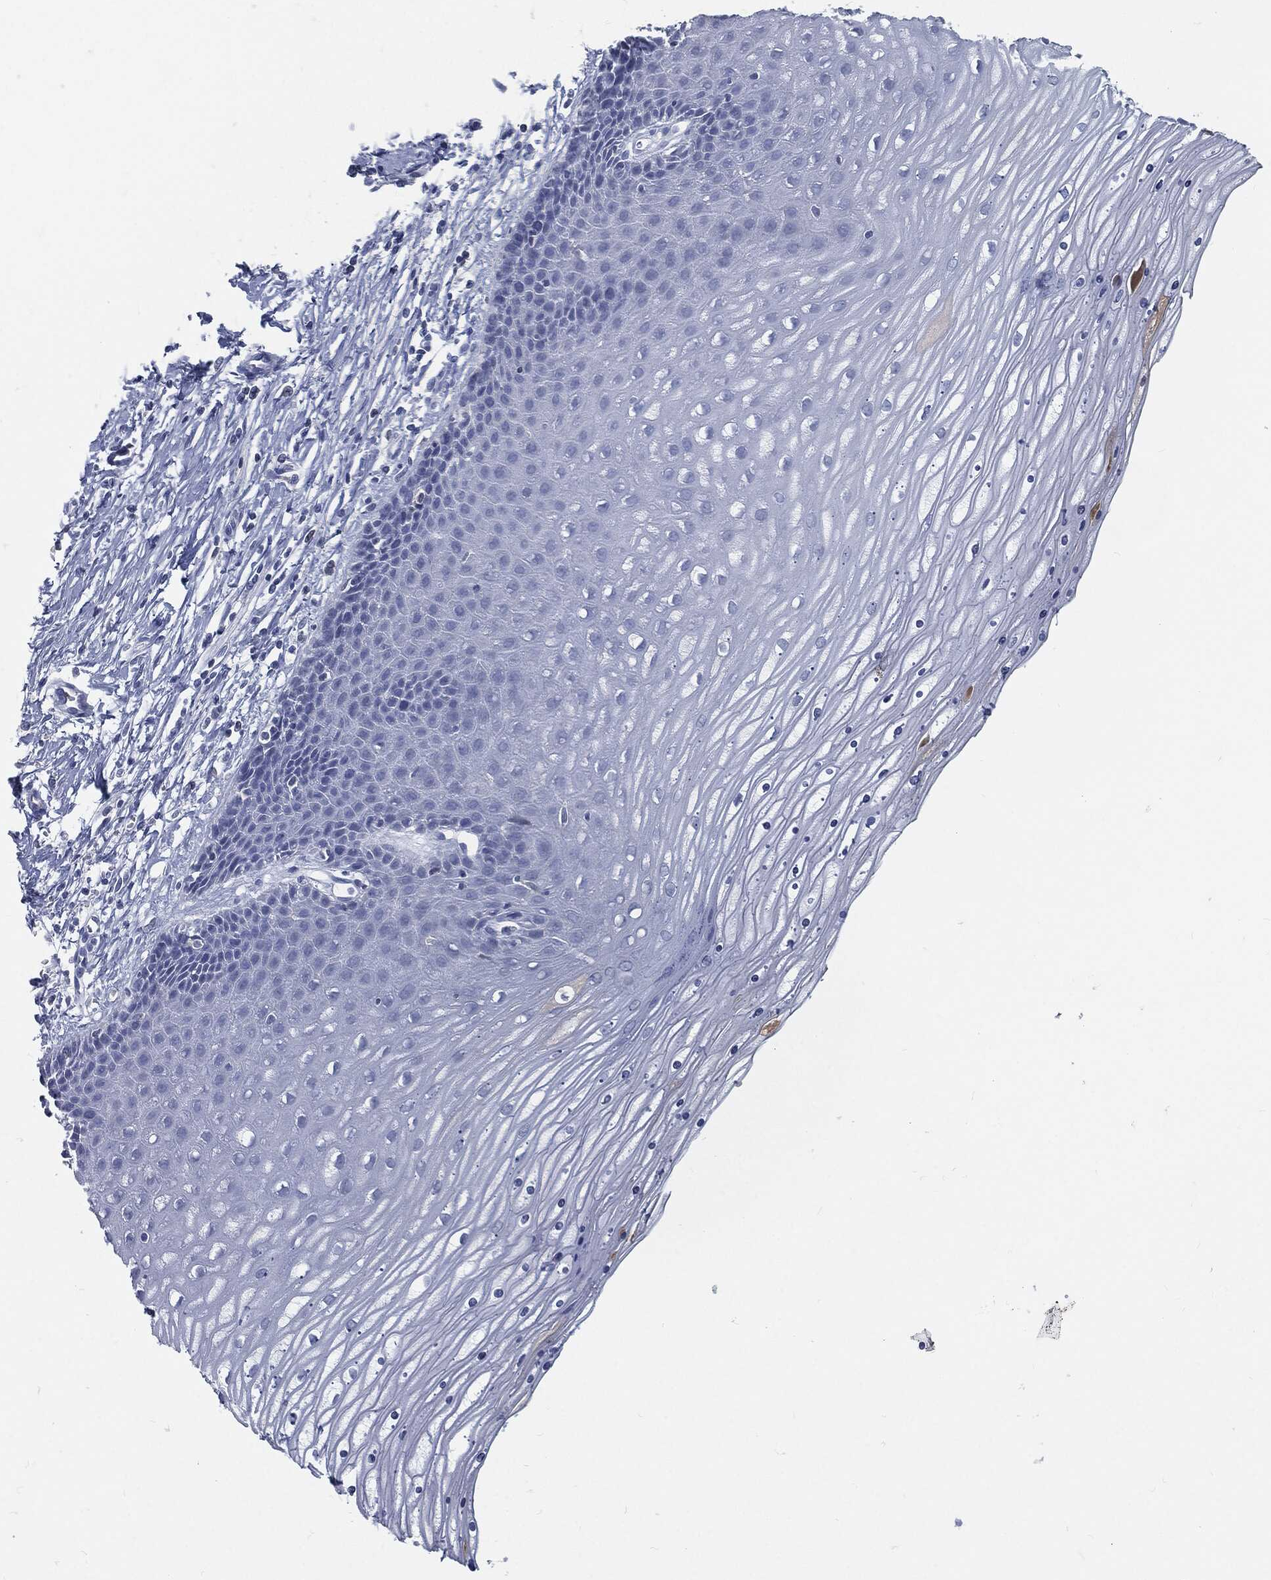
{"staining": {"intensity": "negative", "quantity": "none", "location": "none"}, "tissue": "cervix", "cell_type": "Glandular cells", "image_type": "normal", "snomed": [{"axis": "morphology", "description": "Normal tissue, NOS"}, {"axis": "topography", "description": "Cervix"}], "caption": "The micrograph displays no staining of glandular cells in normal cervix.", "gene": "MST1", "patient": {"sex": "female", "age": 35}}